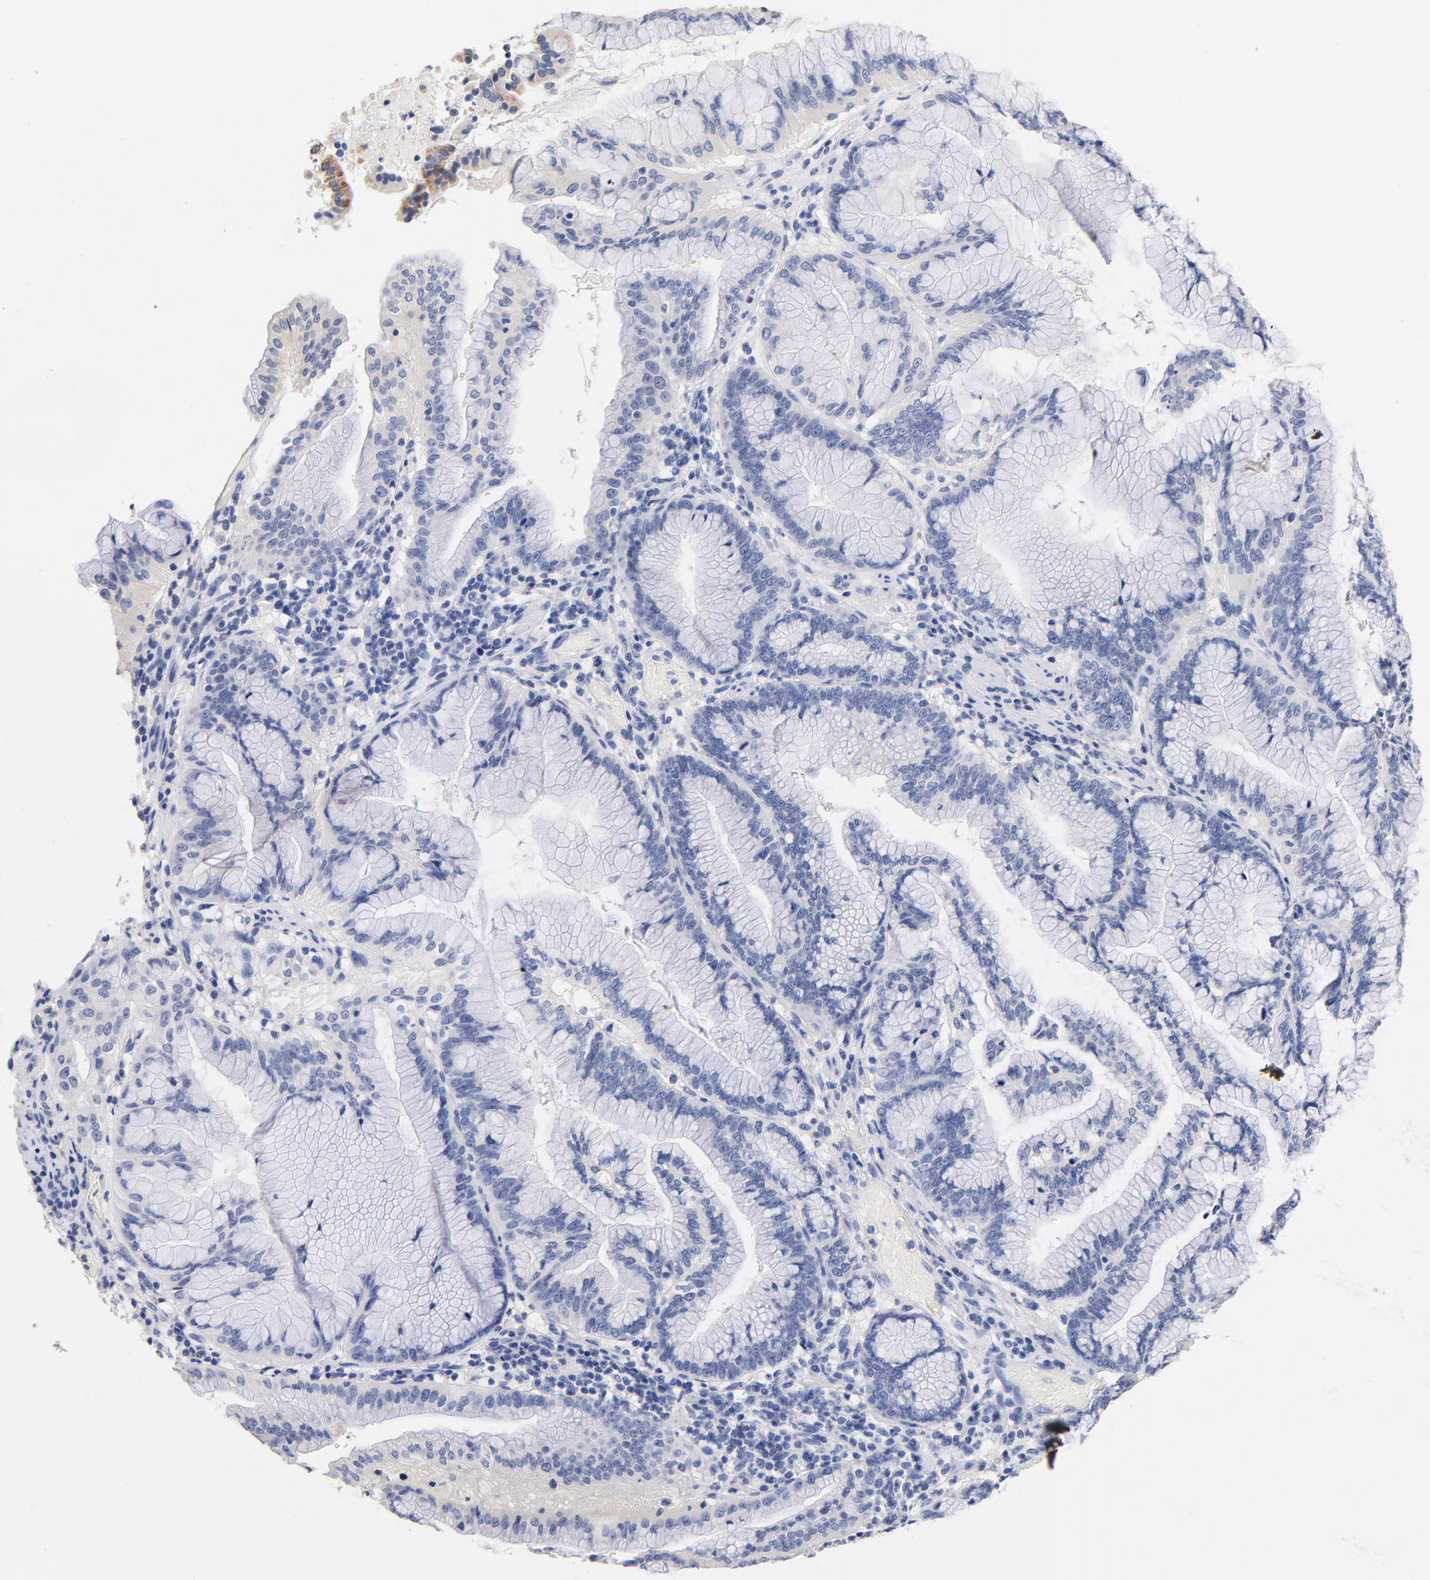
{"staining": {"intensity": "negative", "quantity": "none", "location": "none"}, "tissue": "pancreatic cancer", "cell_type": "Tumor cells", "image_type": "cancer", "snomed": [{"axis": "morphology", "description": "Adenocarcinoma, NOS"}, {"axis": "topography", "description": "Pancreas"}], "caption": "Immunohistochemistry micrograph of human pancreatic adenocarcinoma stained for a protein (brown), which shows no positivity in tumor cells.", "gene": "CPS1", "patient": {"sex": "female", "age": 64}}